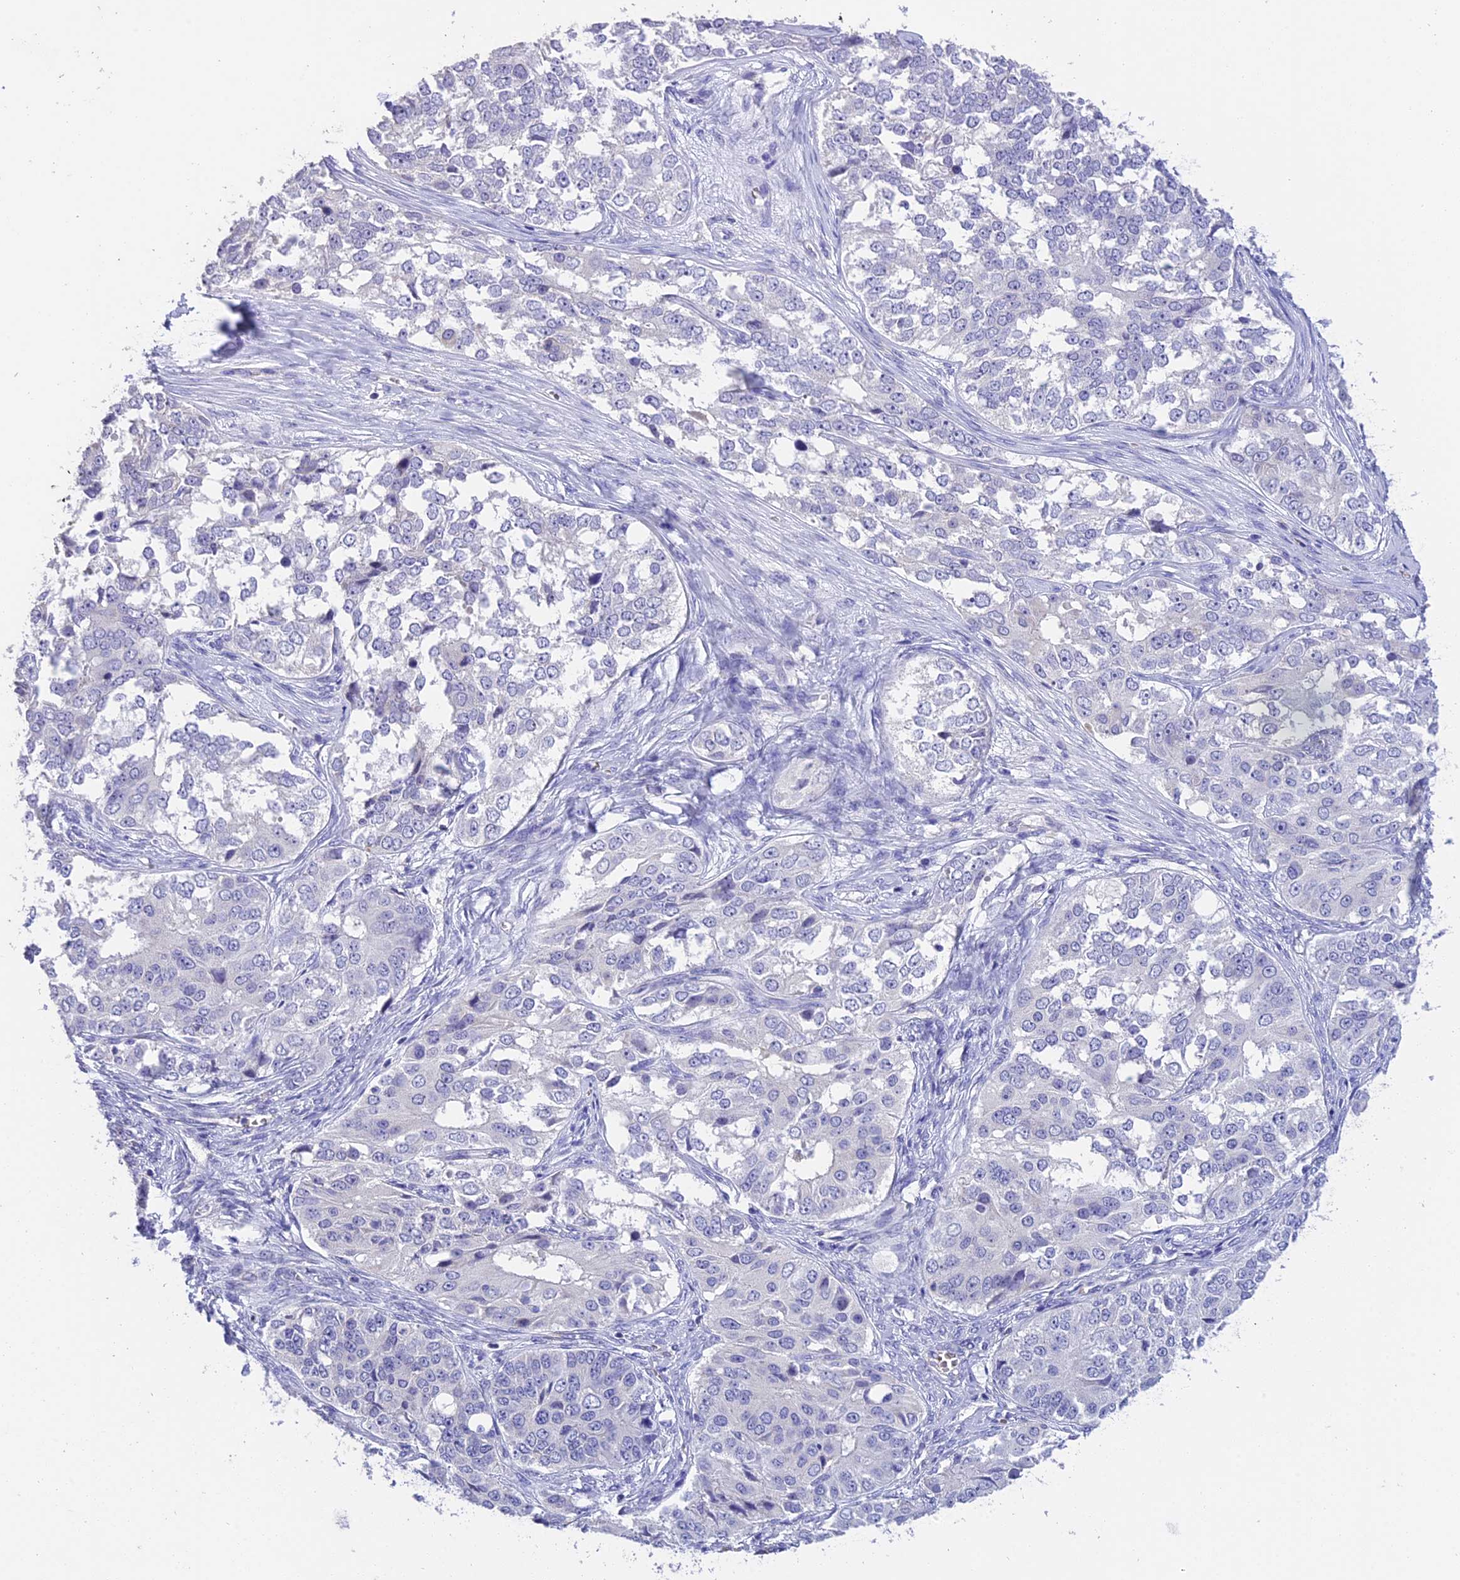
{"staining": {"intensity": "negative", "quantity": "none", "location": "none"}, "tissue": "ovarian cancer", "cell_type": "Tumor cells", "image_type": "cancer", "snomed": [{"axis": "morphology", "description": "Carcinoma, endometroid"}, {"axis": "topography", "description": "Ovary"}], "caption": "DAB (3,3'-diaminobenzidine) immunohistochemical staining of human ovarian endometroid carcinoma reveals no significant expression in tumor cells.", "gene": "TNNC2", "patient": {"sex": "female", "age": 51}}